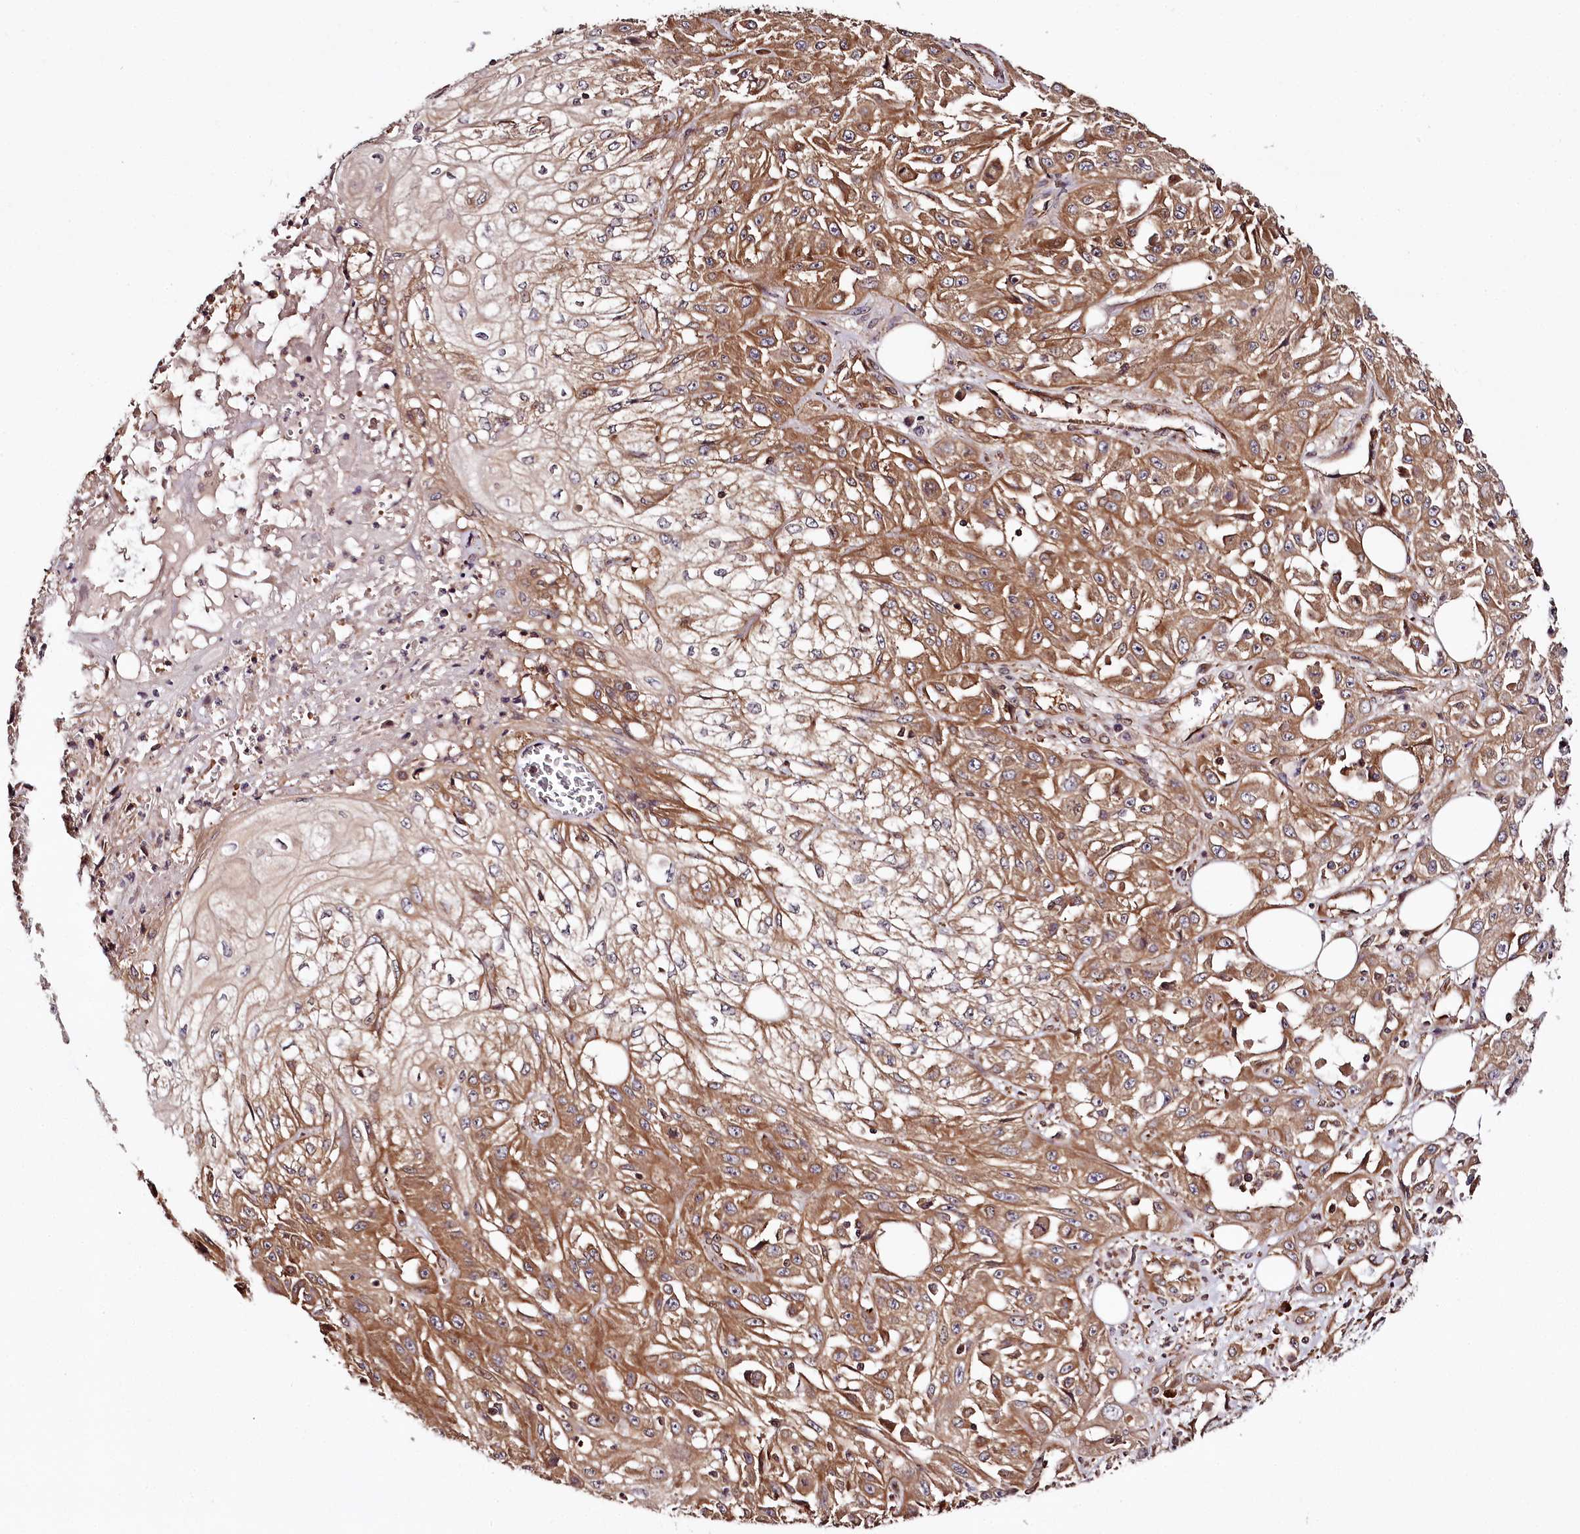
{"staining": {"intensity": "moderate", "quantity": ">75%", "location": "cytoplasmic/membranous"}, "tissue": "skin cancer", "cell_type": "Tumor cells", "image_type": "cancer", "snomed": [{"axis": "morphology", "description": "Squamous cell carcinoma, NOS"}, {"axis": "morphology", "description": "Squamous cell carcinoma, metastatic, NOS"}, {"axis": "topography", "description": "Skin"}, {"axis": "topography", "description": "Lymph node"}], "caption": "Immunohistochemical staining of human skin cancer reveals moderate cytoplasmic/membranous protein positivity in about >75% of tumor cells.", "gene": "TARS1", "patient": {"sex": "male", "age": 75}}